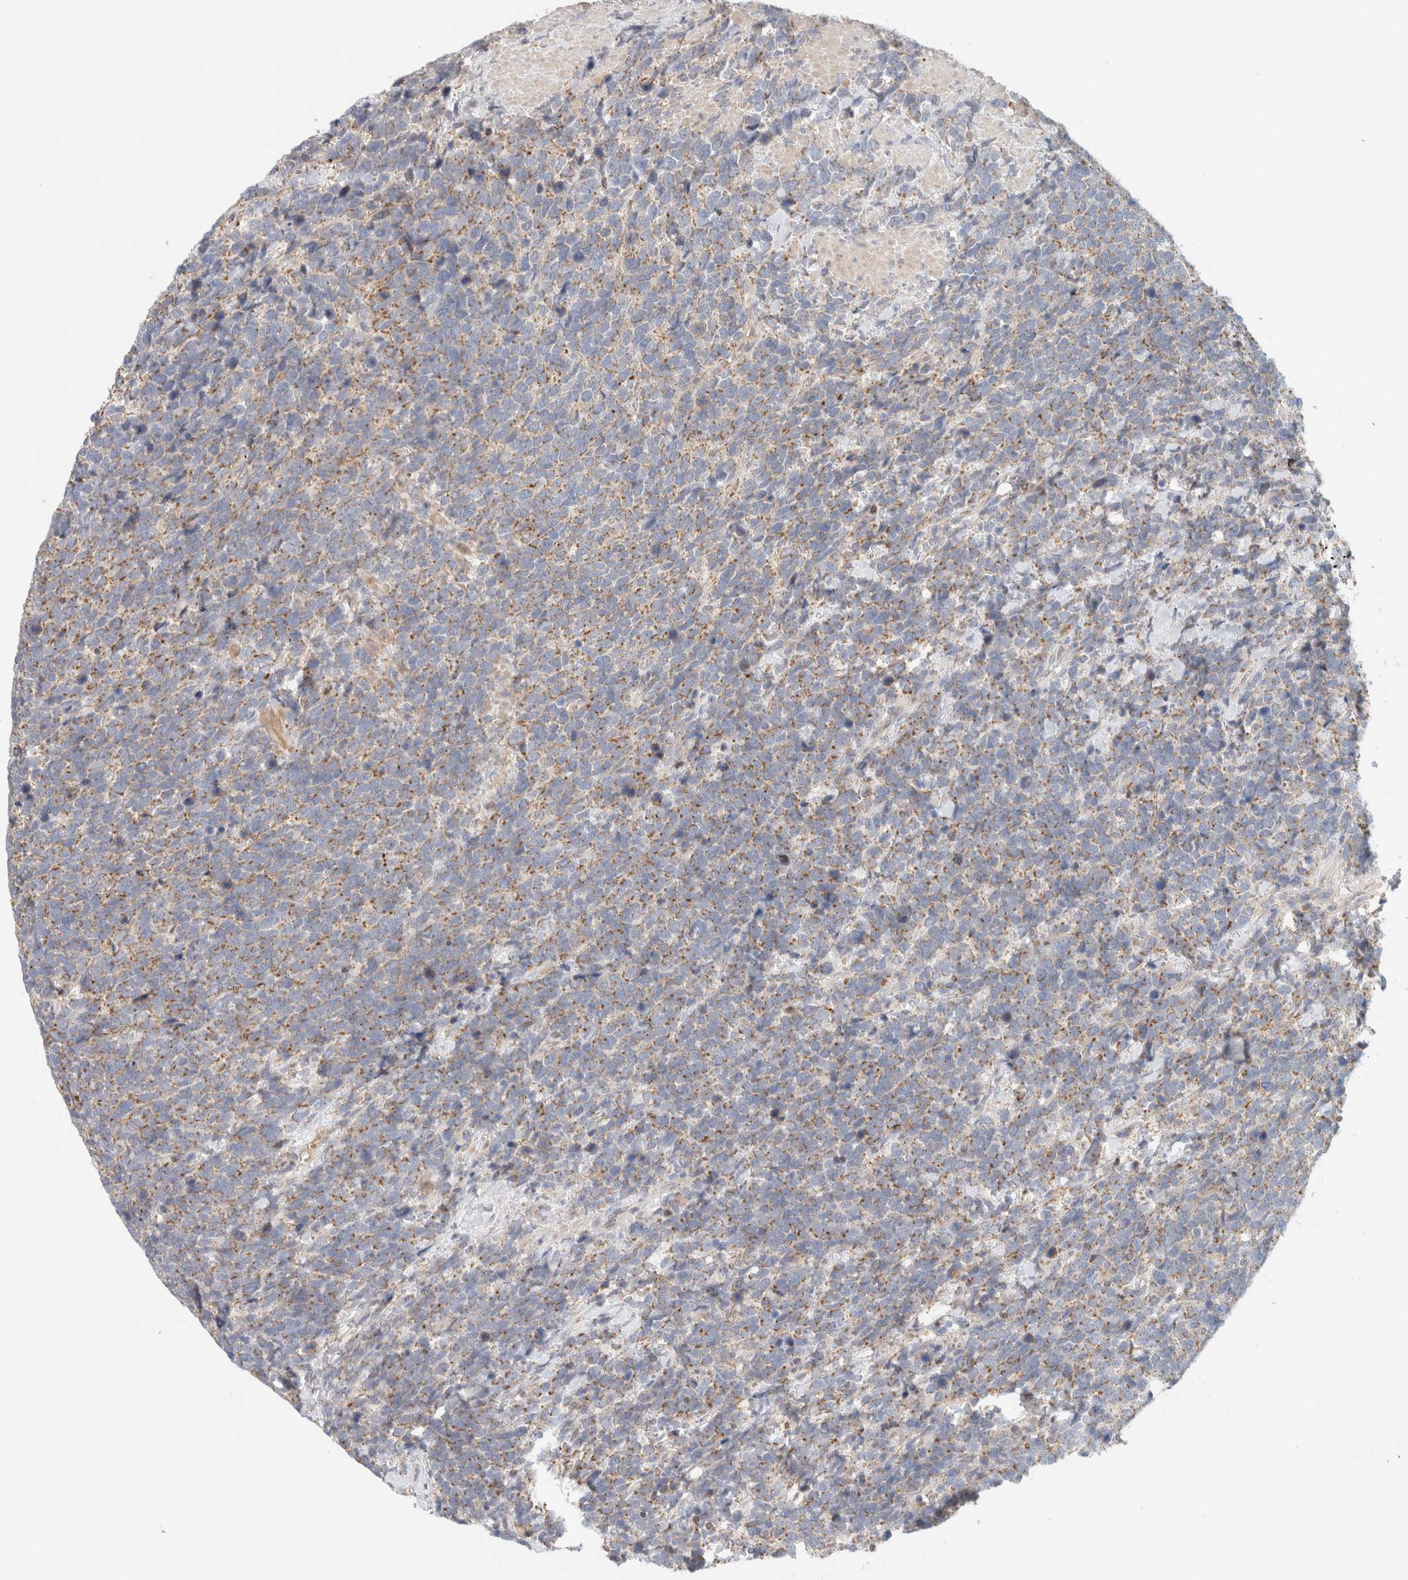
{"staining": {"intensity": "weak", "quantity": ">75%", "location": "cytoplasmic/membranous"}, "tissue": "urothelial cancer", "cell_type": "Tumor cells", "image_type": "cancer", "snomed": [{"axis": "morphology", "description": "Urothelial carcinoma, High grade"}, {"axis": "topography", "description": "Urinary bladder"}], "caption": "Immunohistochemistry (IHC) staining of high-grade urothelial carcinoma, which reveals low levels of weak cytoplasmic/membranous positivity in approximately >75% of tumor cells indicating weak cytoplasmic/membranous protein staining. The staining was performed using DAB (brown) for protein detection and nuclei were counterstained in hematoxylin (blue).", "gene": "MRM3", "patient": {"sex": "female", "age": 82}}